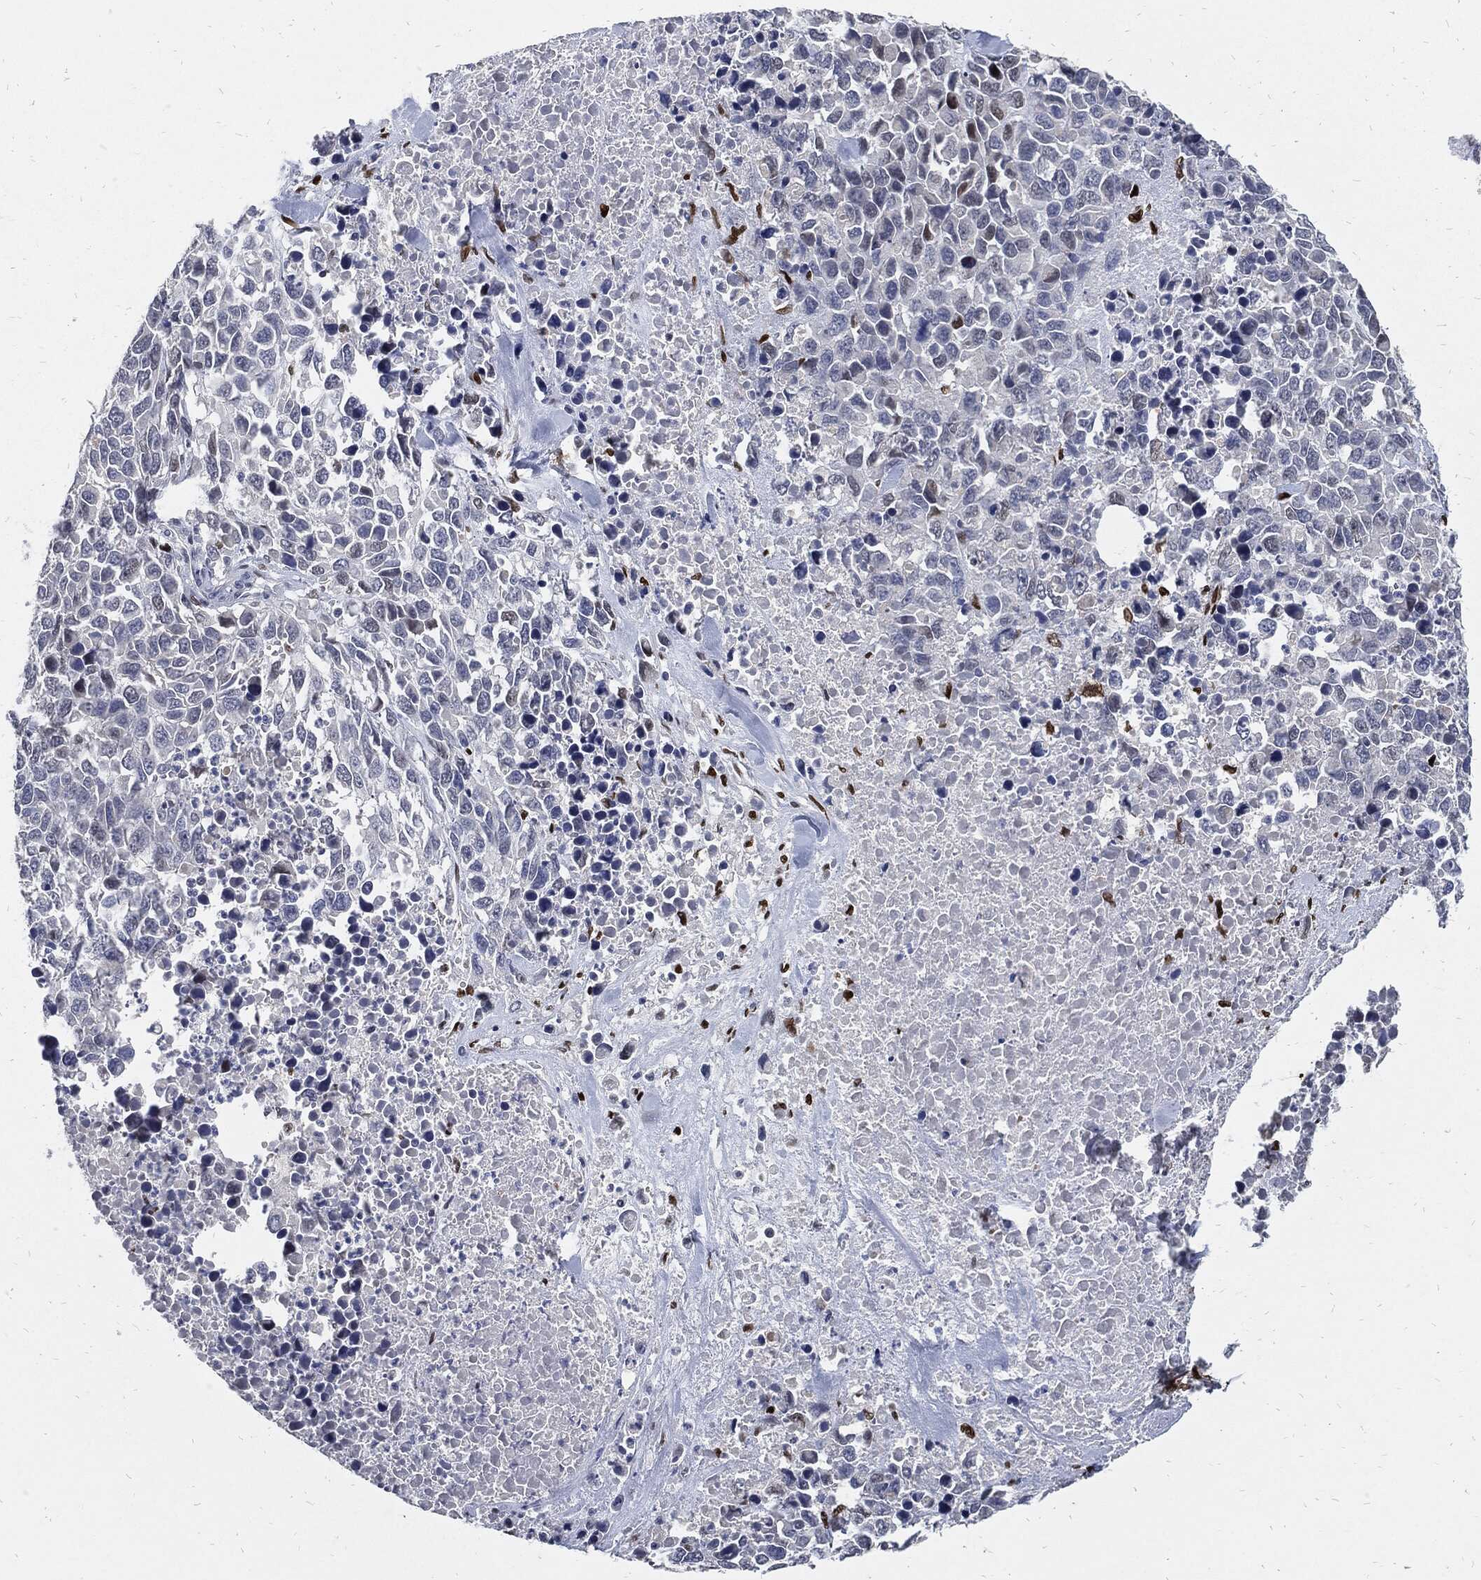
{"staining": {"intensity": "negative", "quantity": "none", "location": "none"}, "tissue": "melanoma", "cell_type": "Tumor cells", "image_type": "cancer", "snomed": [{"axis": "morphology", "description": "Malignant melanoma, Metastatic site"}, {"axis": "topography", "description": "Skin"}], "caption": "The IHC micrograph has no significant staining in tumor cells of malignant melanoma (metastatic site) tissue. Brightfield microscopy of IHC stained with DAB (3,3'-diaminobenzidine) (brown) and hematoxylin (blue), captured at high magnification.", "gene": "JUN", "patient": {"sex": "male", "age": 84}}